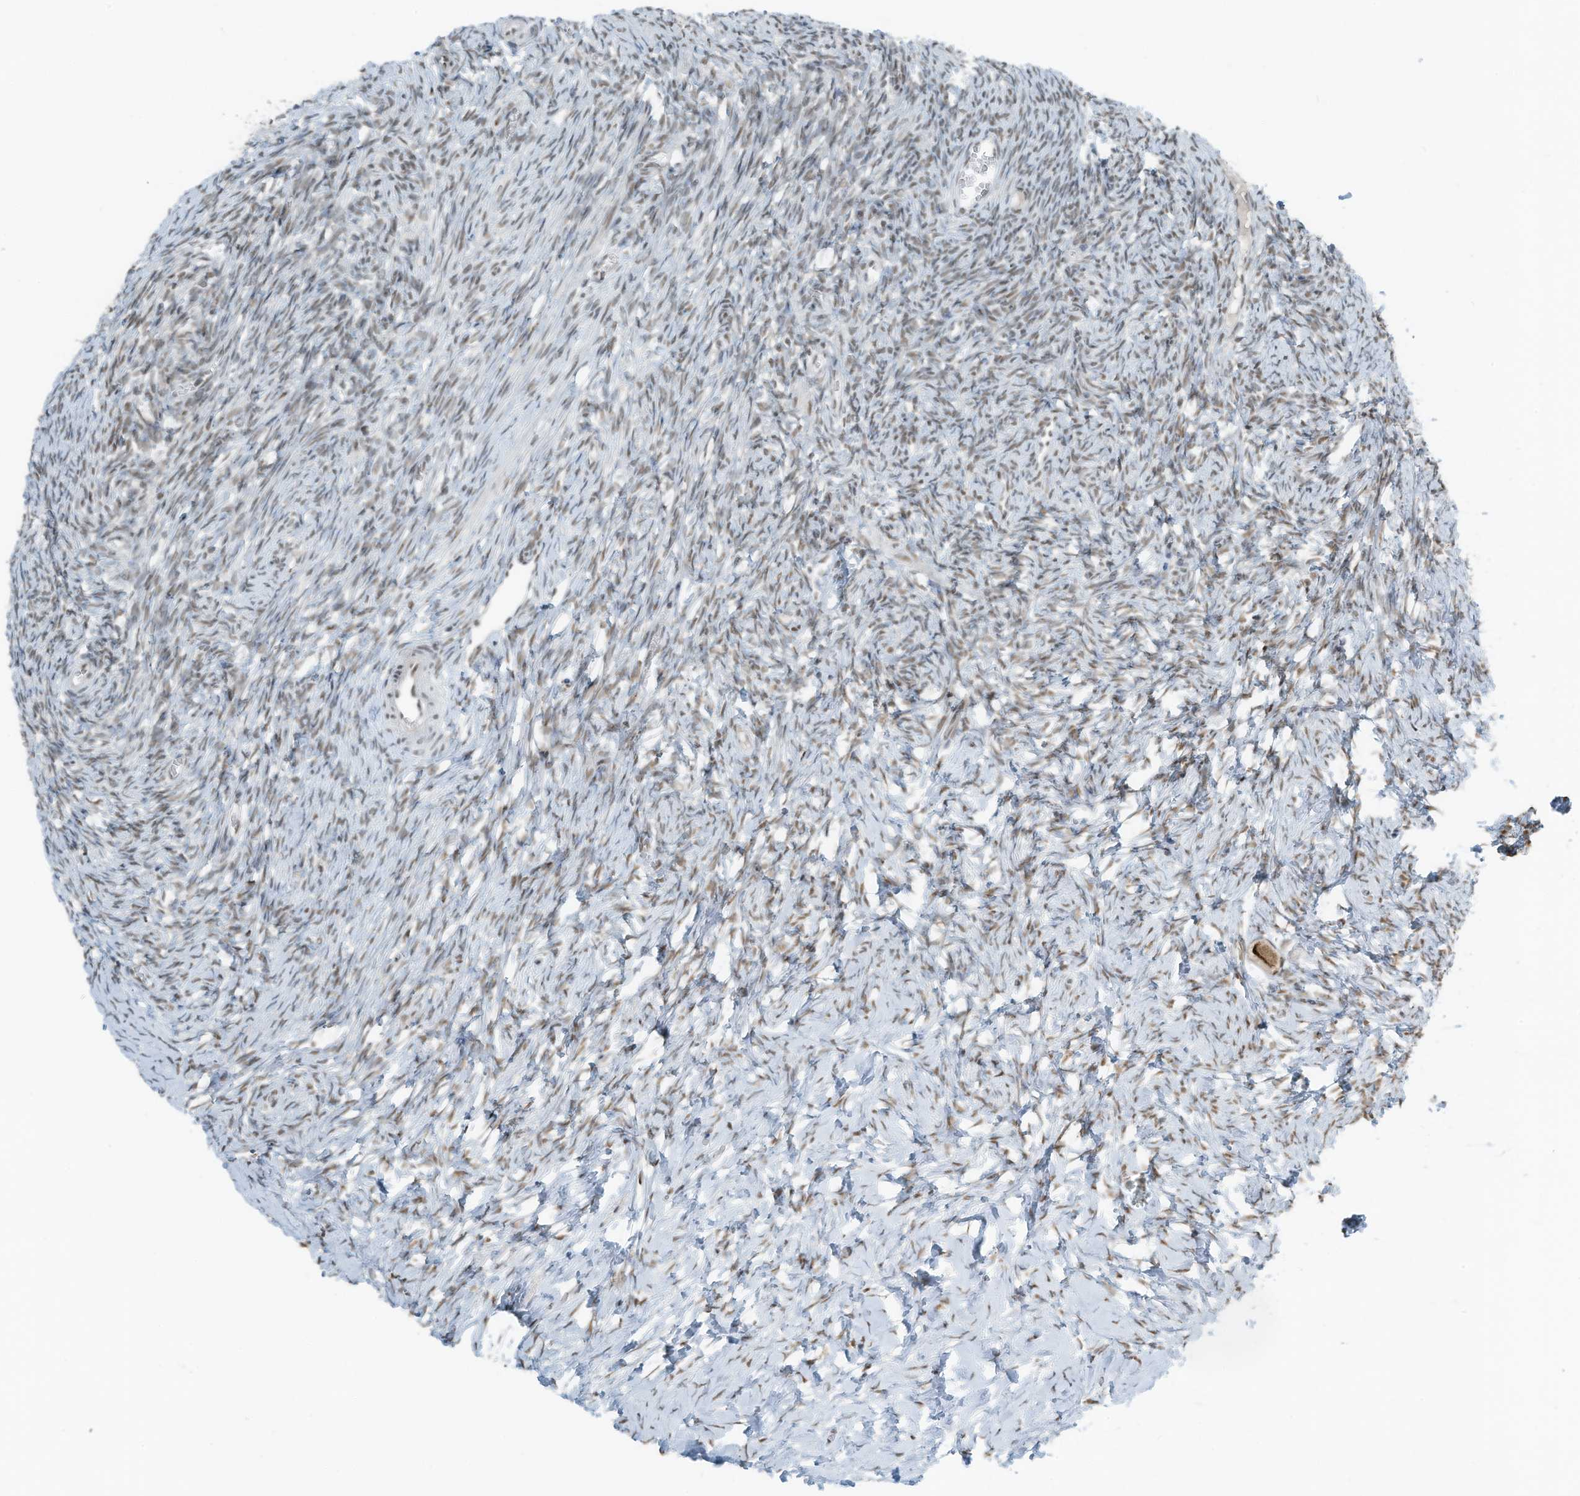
{"staining": {"intensity": "weak", "quantity": "25%-75%", "location": "nuclear"}, "tissue": "ovary", "cell_type": "Ovarian stroma cells", "image_type": "normal", "snomed": [{"axis": "morphology", "description": "Normal tissue, NOS"}, {"axis": "topography", "description": "Ovary"}], "caption": "Immunohistochemistry (IHC) (DAB (3,3'-diaminobenzidine)) staining of unremarkable ovary demonstrates weak nuclear protein positivity in approximately 25%-75% of ovarian stroma cells.", "gene": "WRNIP1", "patient": {"sex": "female", "age": 27}}